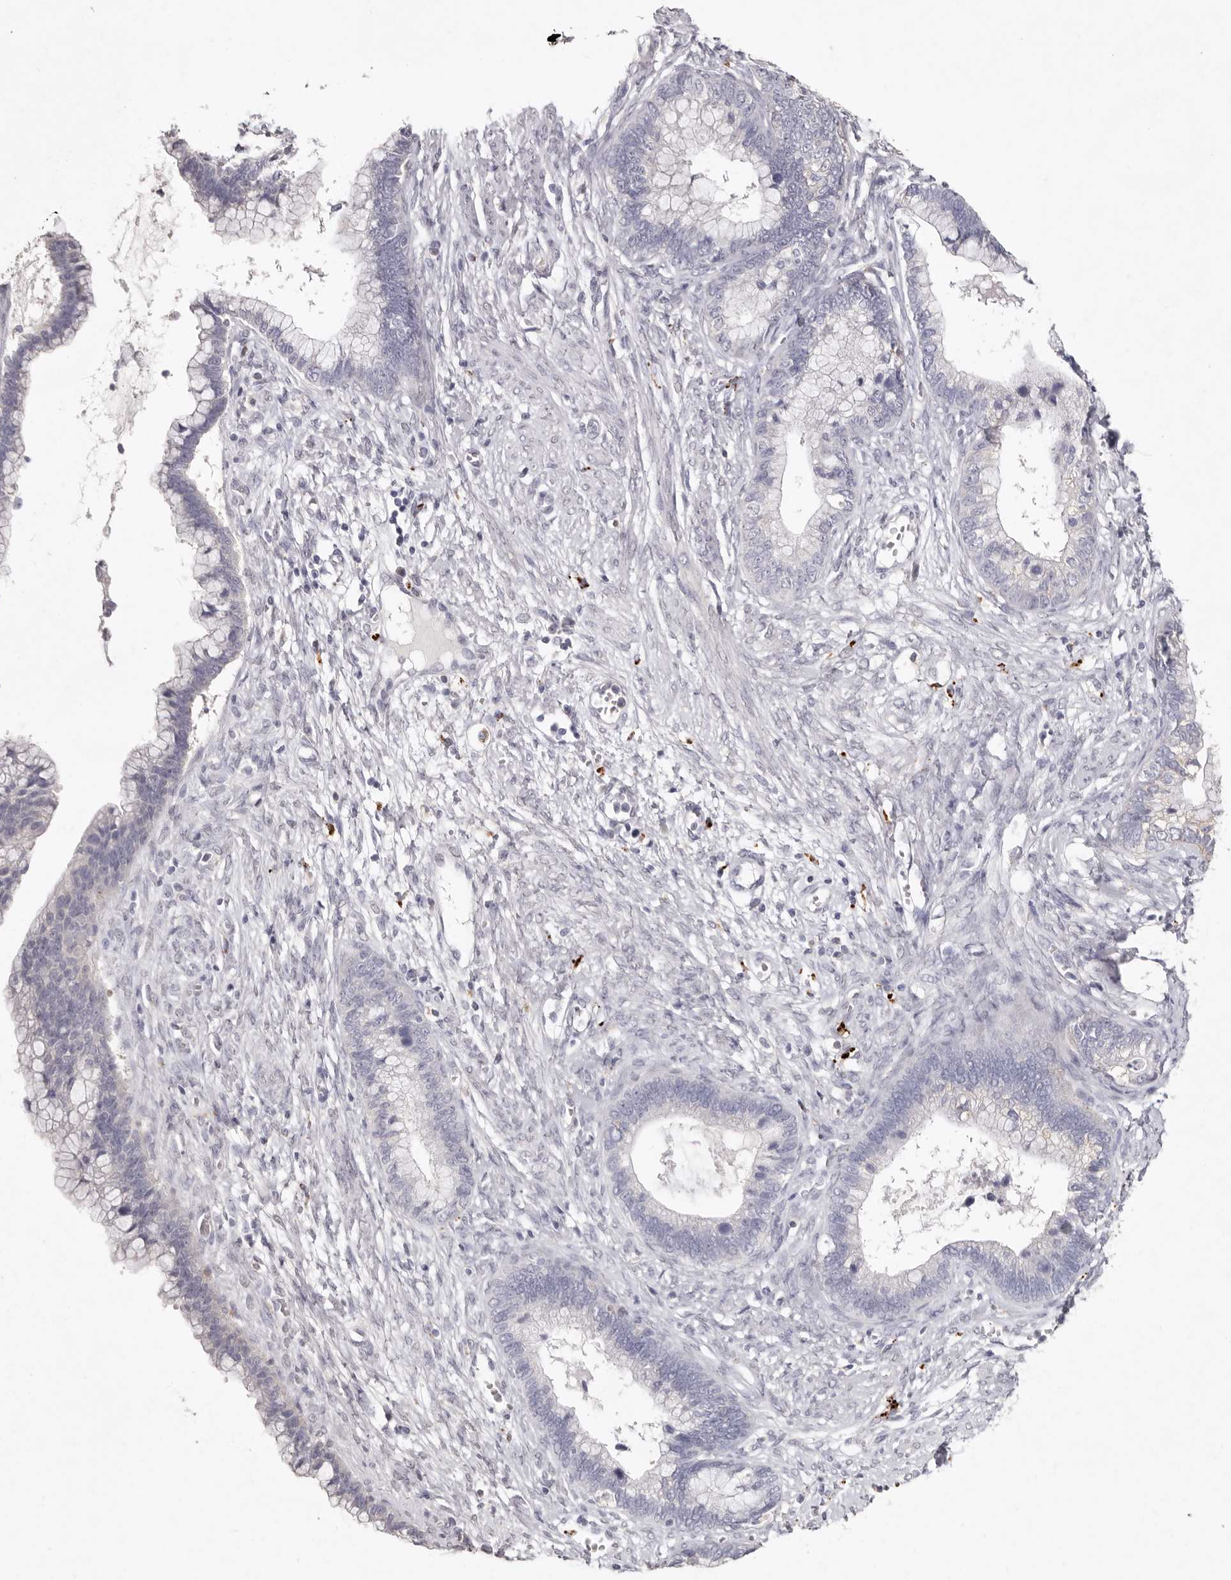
{"staining": {"intensity": "negative", "quantity": "none", "location": "none"}, "tissue": "cervical cancer", "cell_type": "Tumor cells", "image_type": "cancer", "snomed": [{"axis": "morphology", "description": "Adenocarcinoma, NOS"}, {"axis": "topography", "description": "Cervix"}], "caption": "There is no significant staining in tumor cells of adenocarcinoma (cervical). (DAB immunohistochemistry with hematoxylin counter stain).", "gene": "FAM185A", "patient": {"sex": "female", "age": 44}}